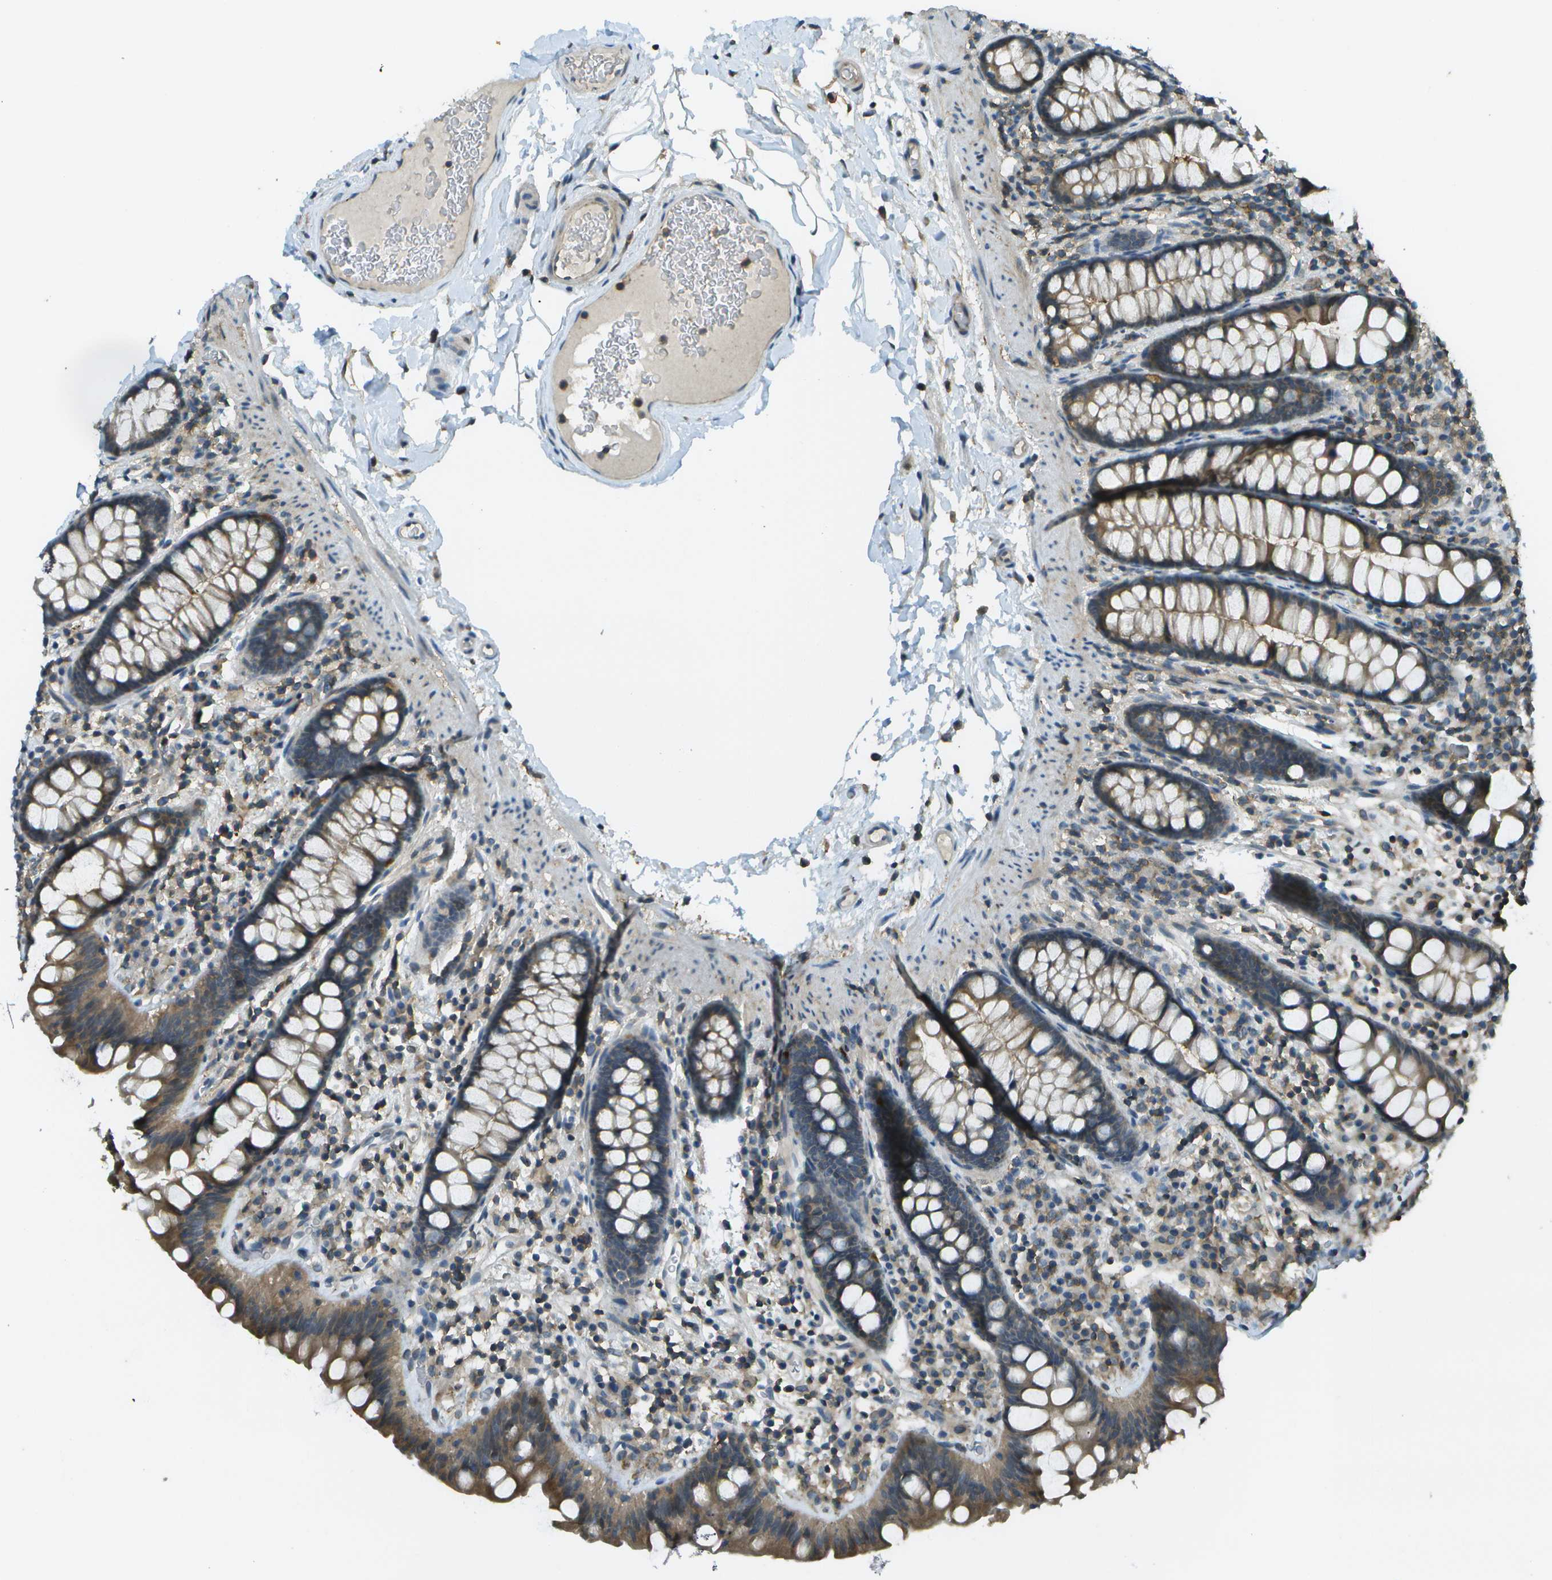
{"staining": {"intensity": "weak", "quantity": ">75%", "location": "cytoplasmic/membranous"}, "tissue": "colon", "cell_type": "Endothelial cells", "image_type": "normal", "snomed": [{"axis": "morphology", "description": "Normal tissue, NOS"}, {"axis": "topography", "description": "Colon"}], "caption": "Immunohistochemical staining of unremarkable human colon displays weak cytoplasmic/membranous protein staining in approximately >75% of endothelial cells. (IHC, brightfield microscopy, high magnification).", "gene": "LRRC66", "patient": {"sex": "female", "age": 80}}